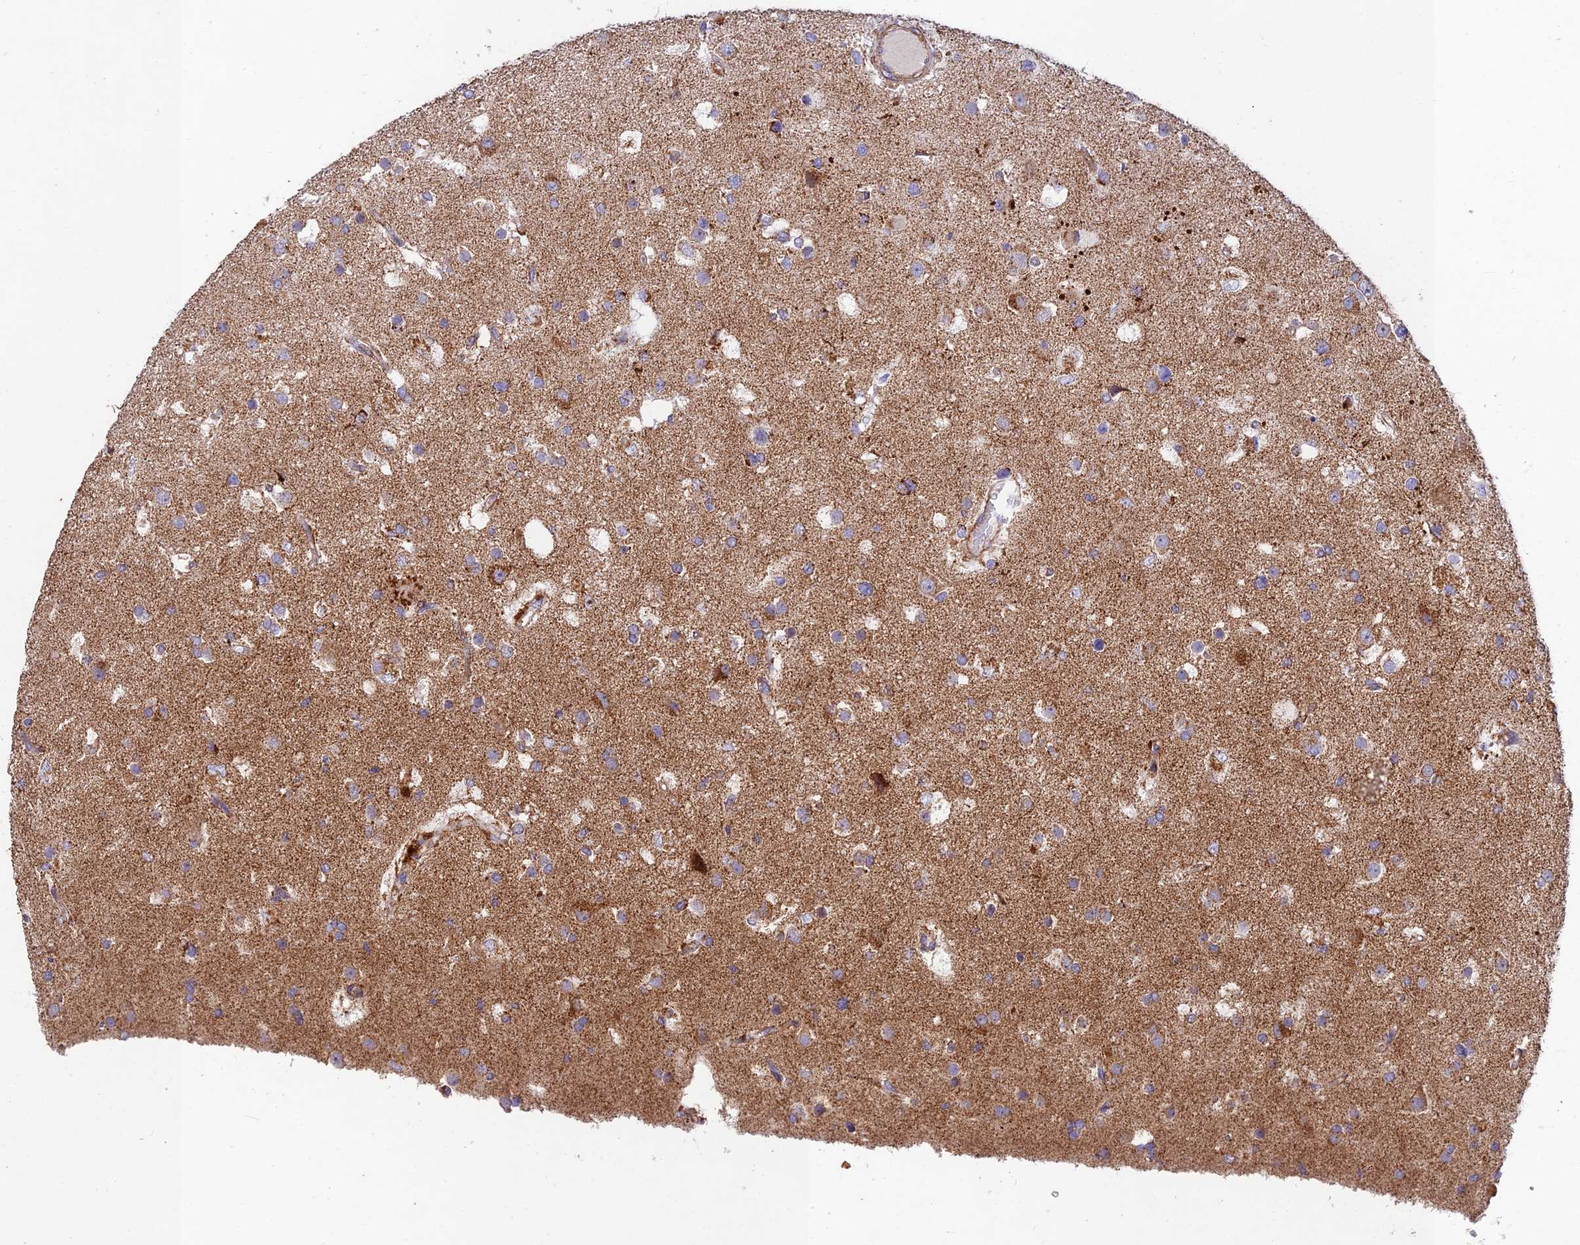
{"staining": {"intensity": "weak", "quantity": "<25%", "location": "cytoplasmic/membranous"}, "tissue": "glioma", "cell_type": "Tumor cells", "image_type": "cancer", "snomed": [{"axis": "morphology", "description": "Glioma, malignant, High grade"}, {"axis": "topography", "description": "Brain"}], "caption": "Glioma stained for a protein using immunohistochemistry demonstrates no positivity tumor cells.", "gene": "KHDC3L", "patient": {"sex": "male", "age": 53}}